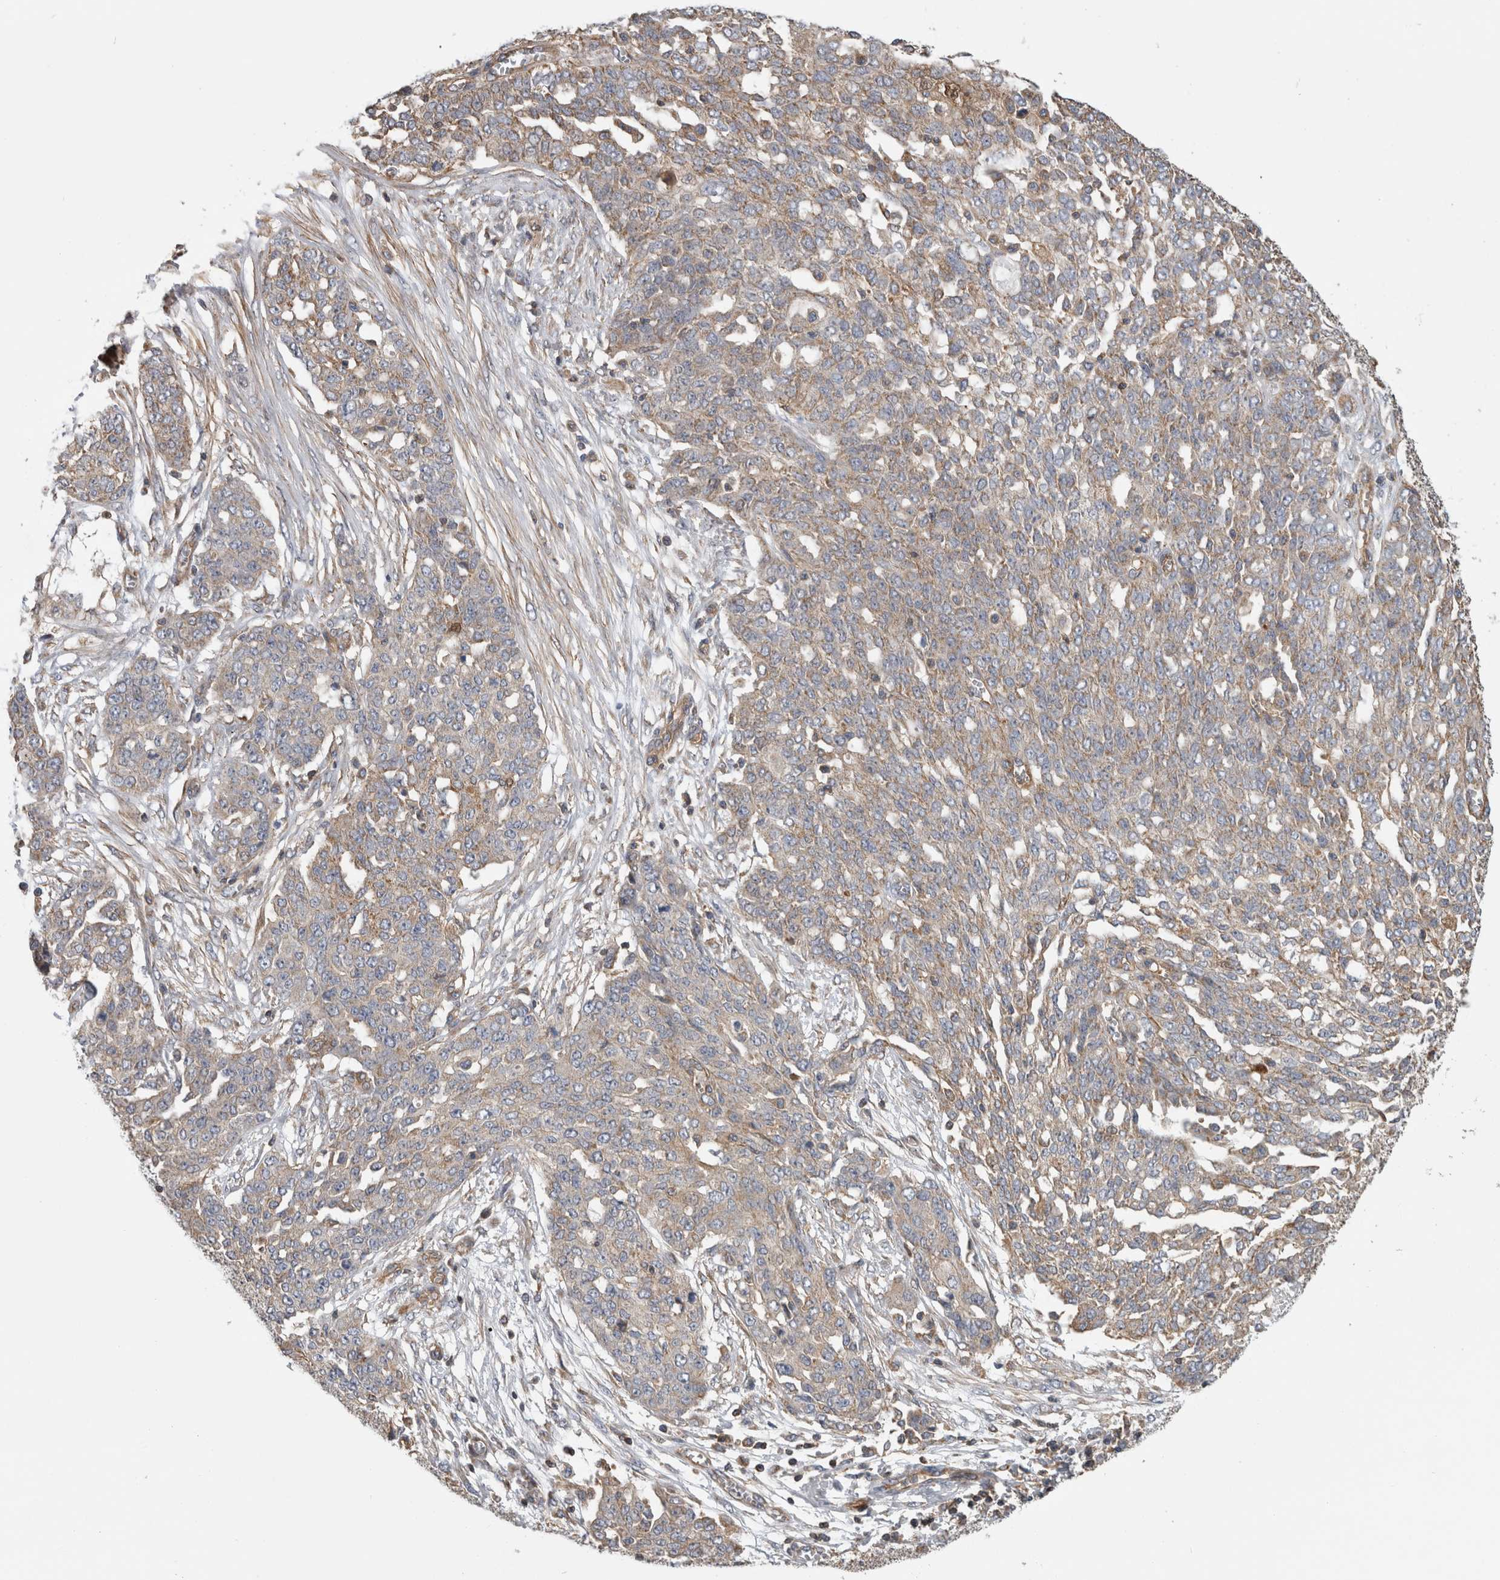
{"staining": {"intensity": "weak", "quantity": "25%-75%", "location": "cytoplasmic/membranous"}, "tissue": "ovarian cancer", "cell_type": "Tumor cells", "image_type": "cancer", "snomed": [{"axis": "morphology", "description": "Cystadenocarcinoma, serous, NOS"}, {"axis": "topography", "description": "Soft tissue"}, {"axis": "topography", "description": "Ovary"}], "caption": "Immunohistochemical staining of human ovarian cancer shows low levels of weak cytoplasmic/membranous protein positivity in approximately 25%-75% of tumor cells. Nuclei are stained in blue.", "gene": "SFXN2", "patient": {"sex": "female", "age": 57}}